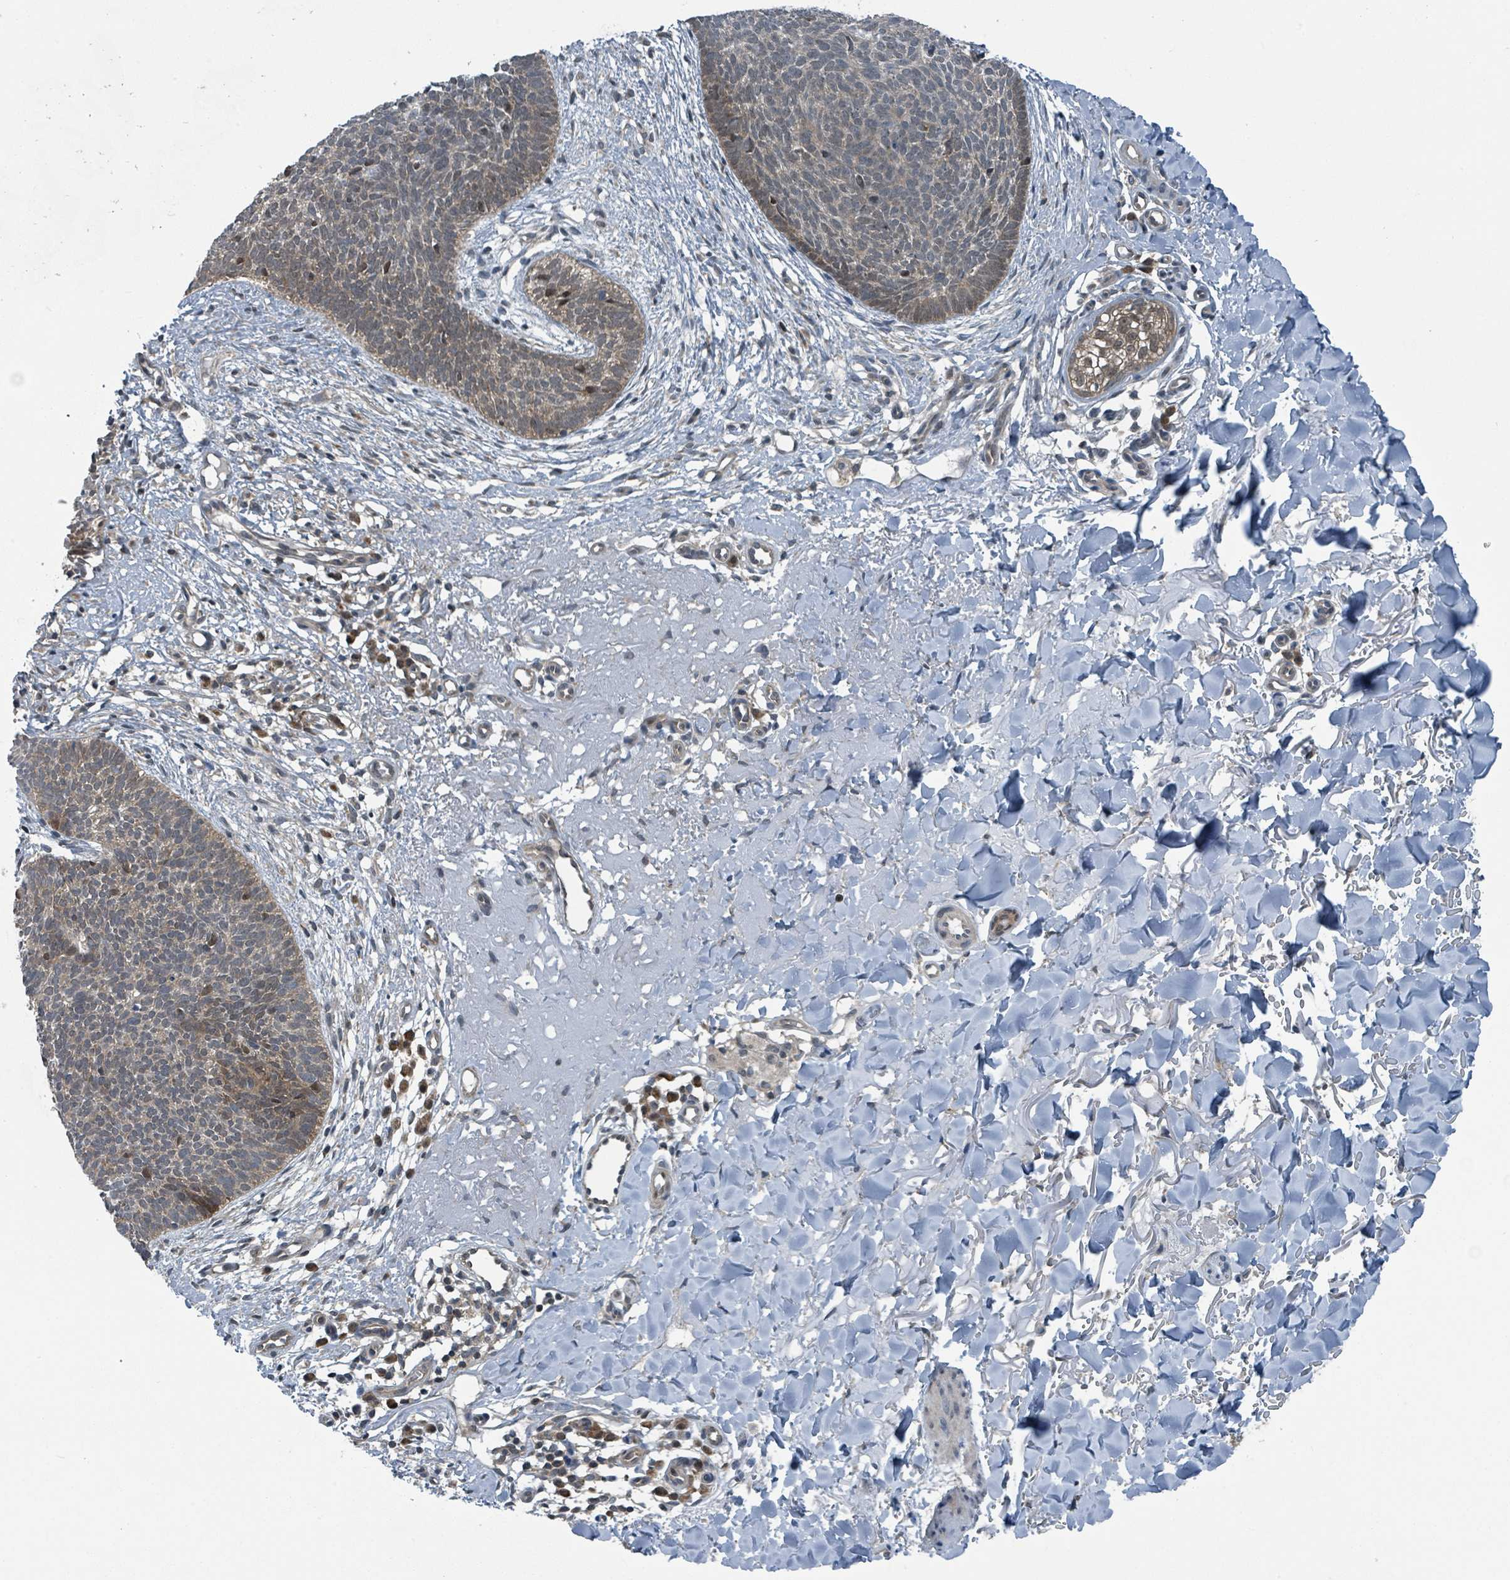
{"staining": {"intensity": "weak", "quantity": "25%-75%", "location": "cytoplasmic/membranous,nuclear"}, "tissue": "skin cancer", "cell_type": "Tumor cells", "image_type": "cancer", "snomed": [{"axis": "morphology", "description": "Basal cell carcinoma"}, {"axis": "topography", "description": "Skin"}], "caption": "Approximately 25%-75% of tumor cells in human skin basal cell carcinoma show weak cytoplasmic/membranous and nuclear protein expression as visualized by brown immunohistochemical staining.", "gene": "GOLGA7", "patient": {"sex": "male", "age": 84}}